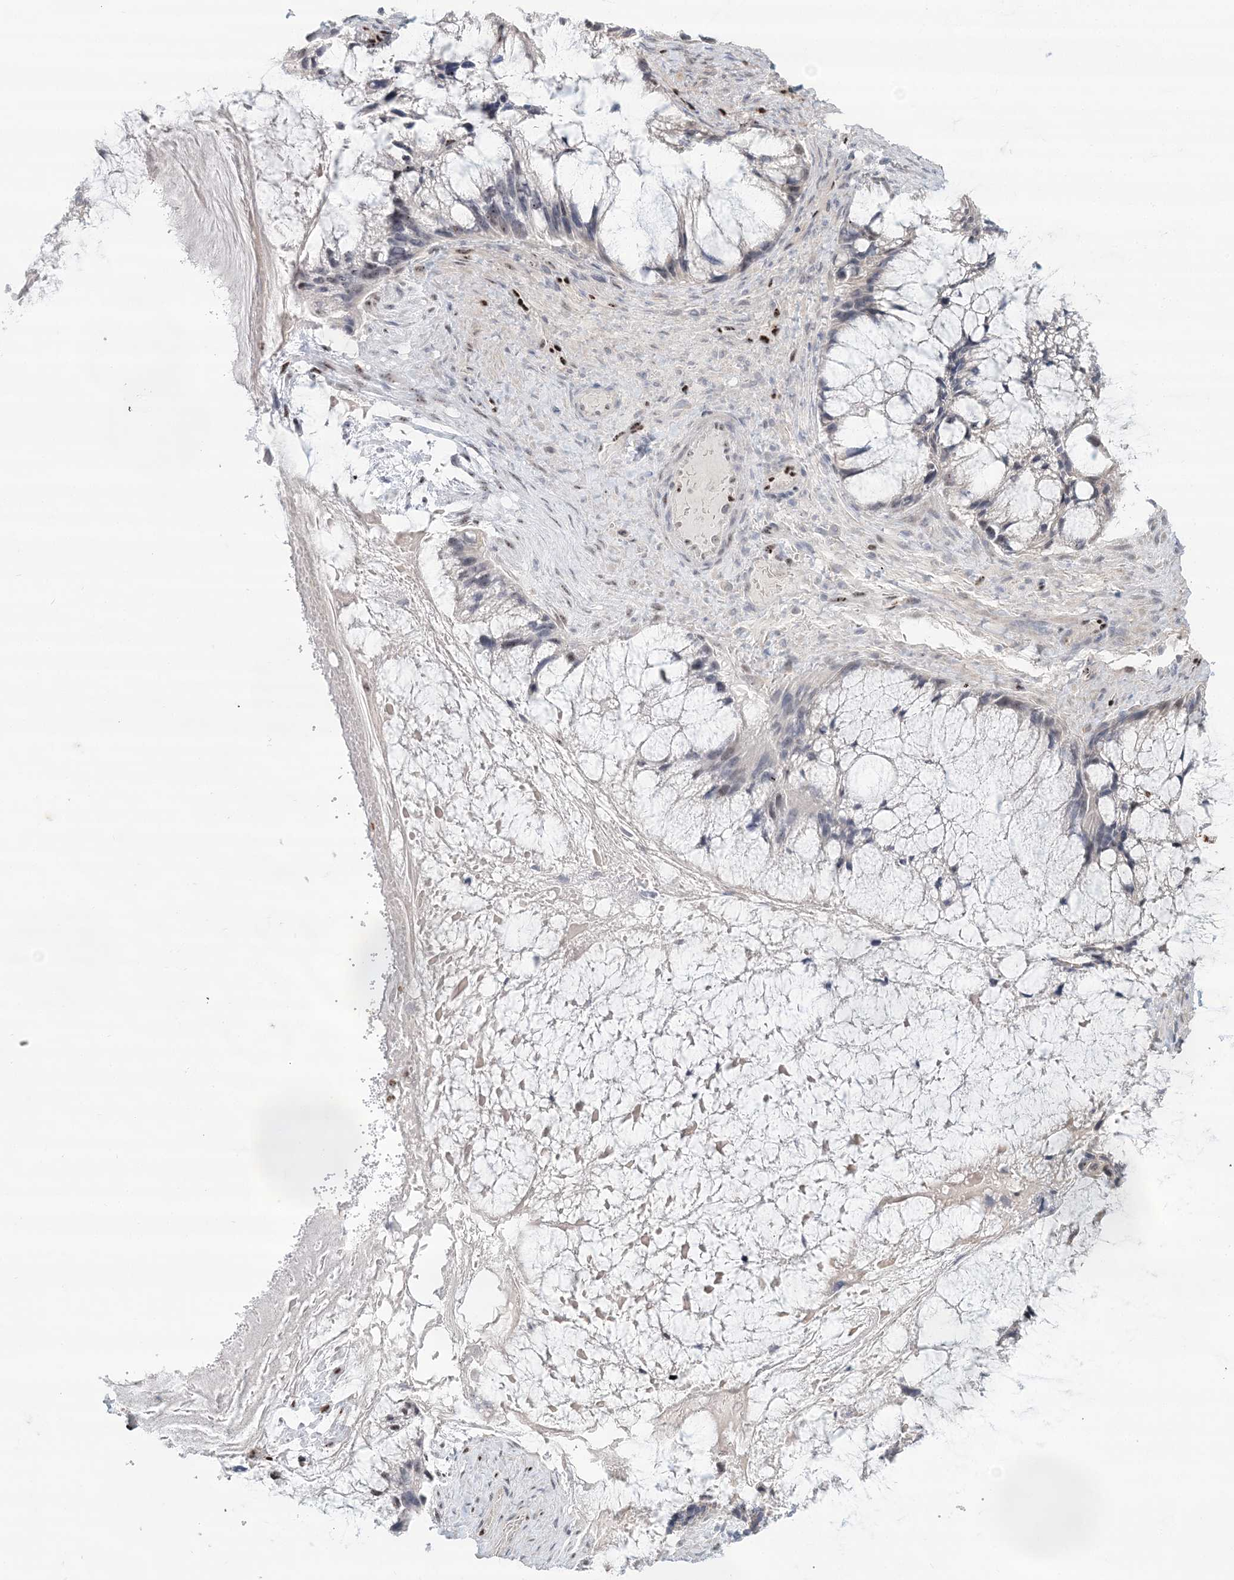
{"staining": {"intensity": "negative", "quantity": "none", "location": "none"}, "tissue": "ovarian cancer", "cell_type": "Tumor cells", "image_type": "cancer", "snomed": [{"axis": "morphology", "description": "Cystadenocarcinoma, mucinous, NOS"}, {"axis": "topography", "description": "Ovary"}], "caption": "There is no significant expression in tumor cells of mucinous cystadenocarcinoma (ovarian). (DAB (3,3'-diaminobenzidine) immunohistochemistry with hematoxylin counter stain).", "gene": "SUMO2", "patient": {"sex": "female", "age": 37}}